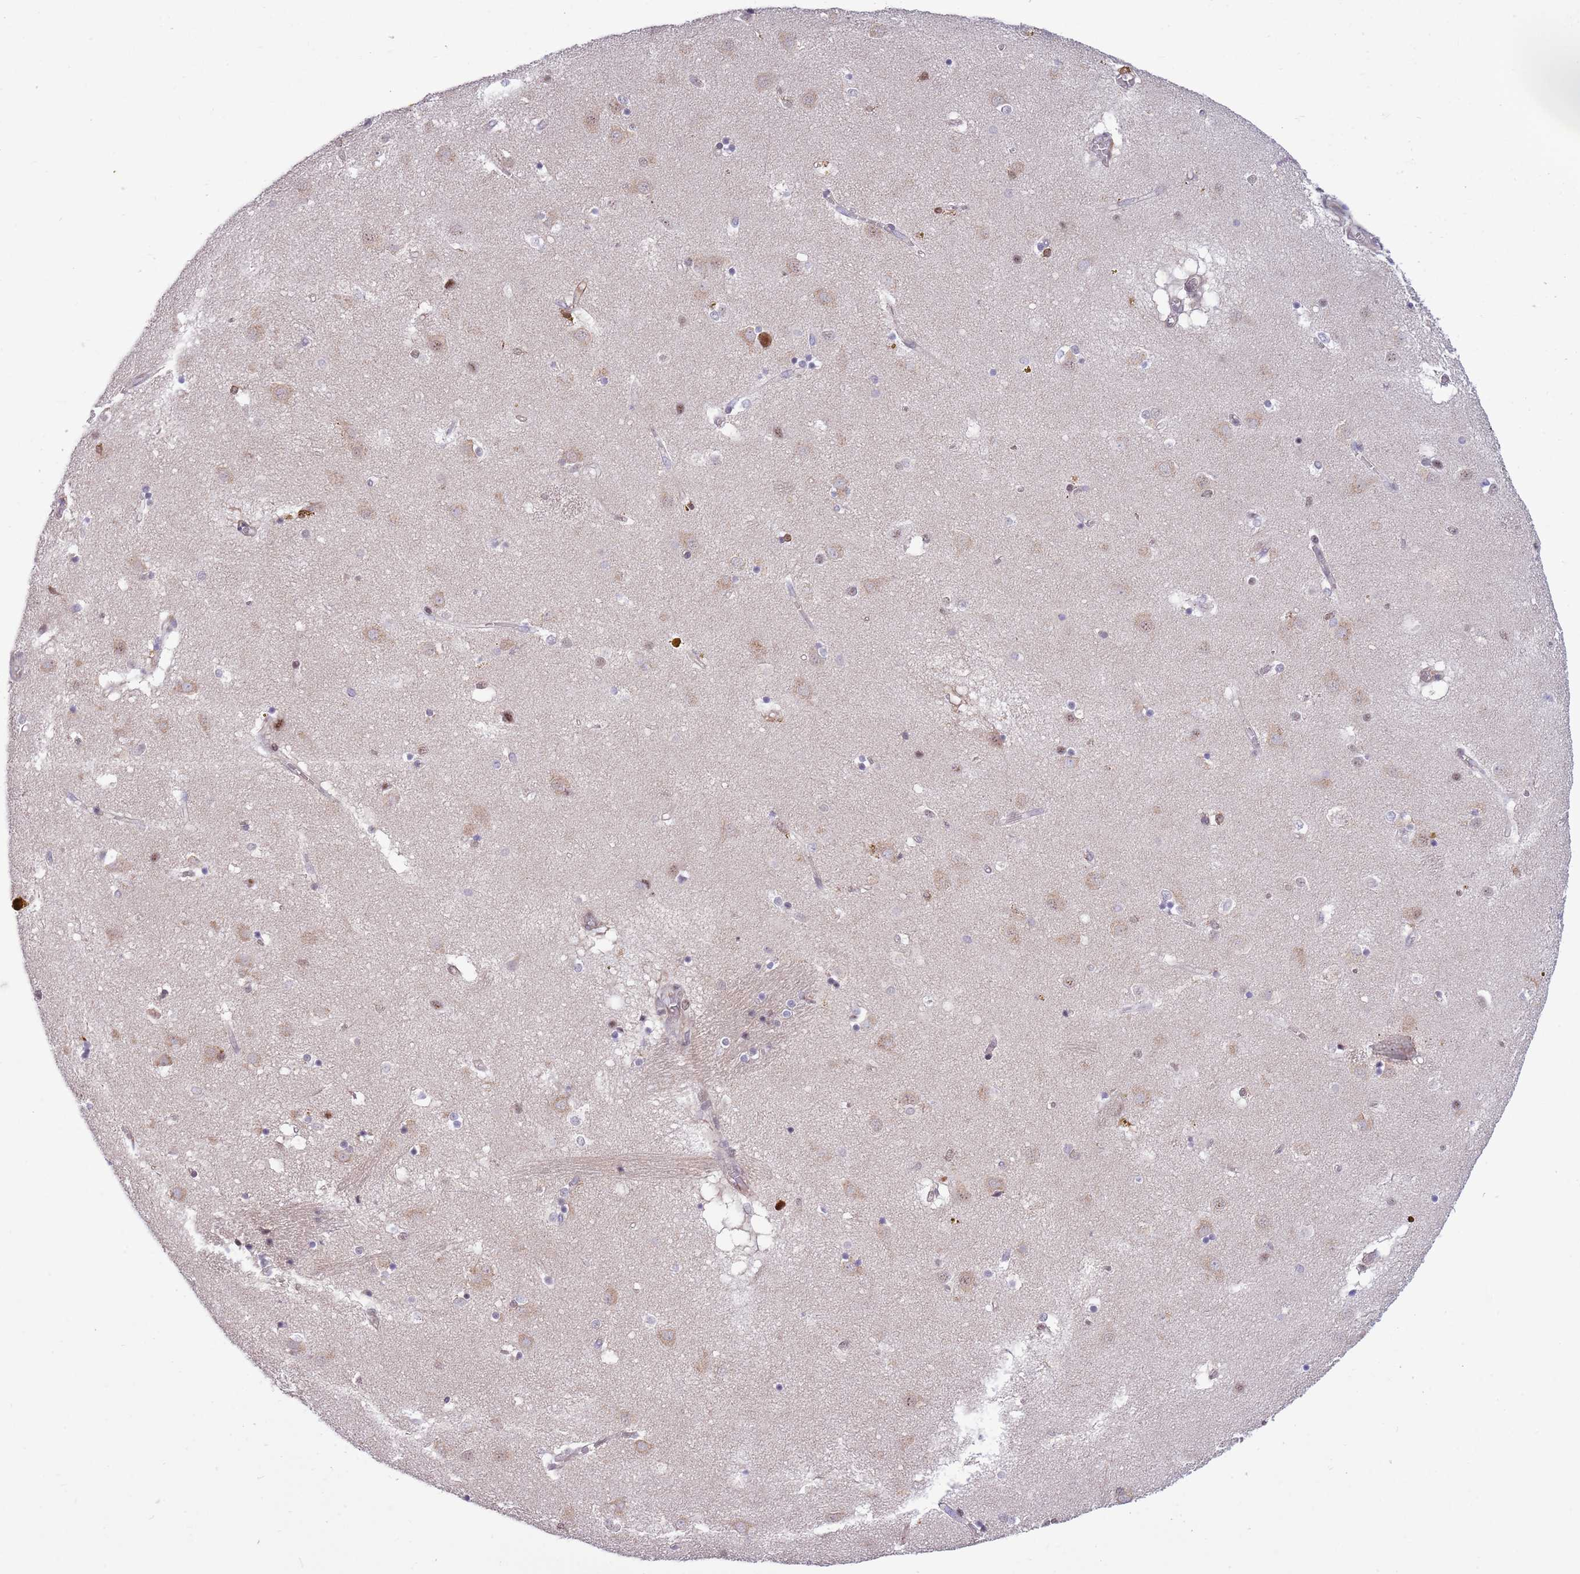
{"staining": {"intensity": "negative", "quantity": "none", "location": "none"}, "tissue": "caudate", "cell_type": "Glial cells", "image_type": "normal", "snomed": [{"axis": "morphology", "description": "Normal tissue, NOS"}, {"axis": "topography", "description": "Lateral ventricle wall"}], "caption": "IHC of normal human caudate shows no positivity in glial cells.", "gene": "CCNJL", "patient": {"sex": "male", "age": 70}}